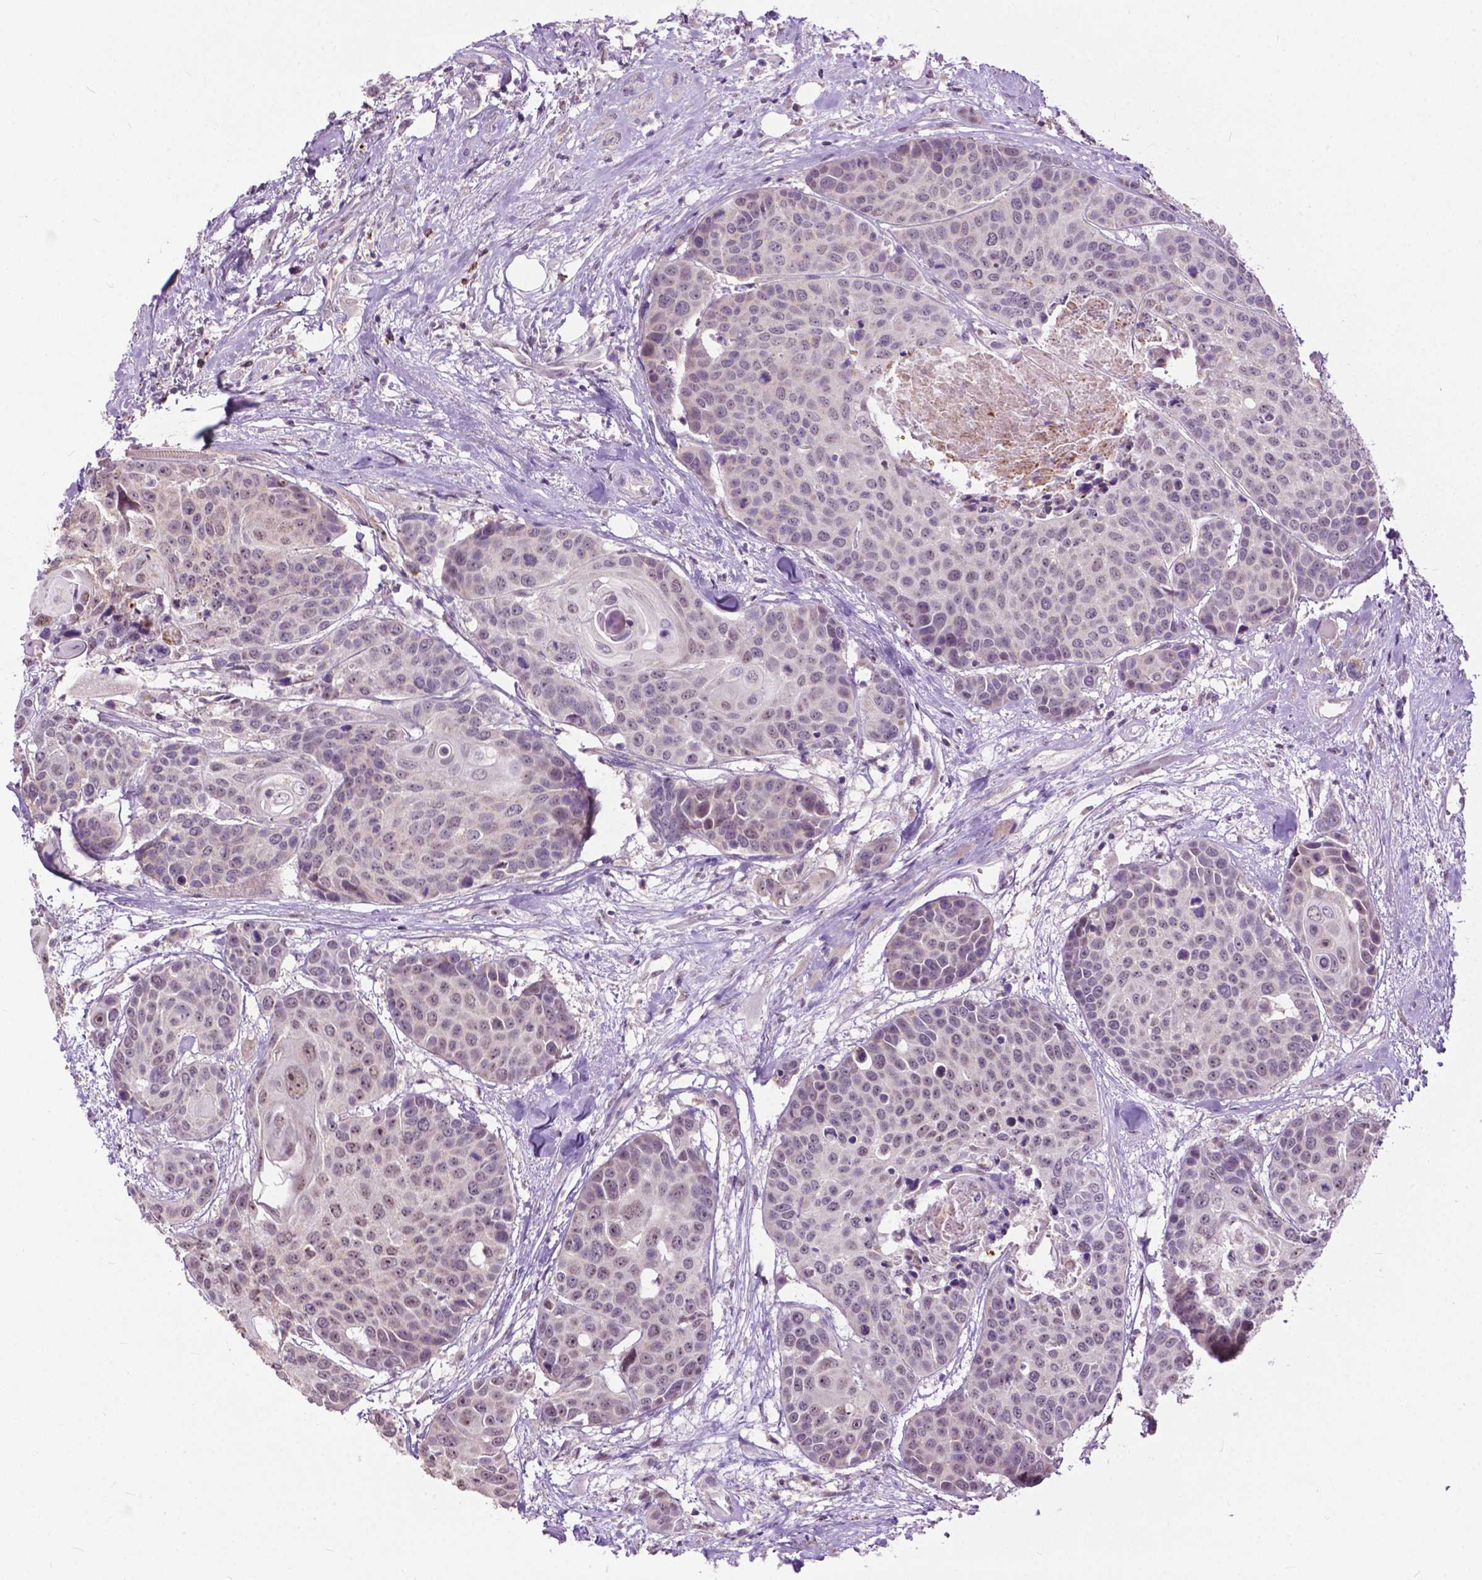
{"staining": {"intensity": "weak", "quantity": "<25%", "location": "nuclear"}, "tissue": "head and neck cancer", "cell_type": "Tumor cells", "image_type": "cancer", "snomed": [{"axis": "morphology", "description": "Squamous cell carcinoma, NOS"}, {"axis": "topography", "description": "Oral tissue"}, {"axis": "topography", "description": "Head-Neck"}], "caption": "There is no significant positivity in tumor cells of head and neck cancer. Nuclei are stained in blue.", "gene": "TTC9B", "patient": {"sex": "male", "age": 56}}